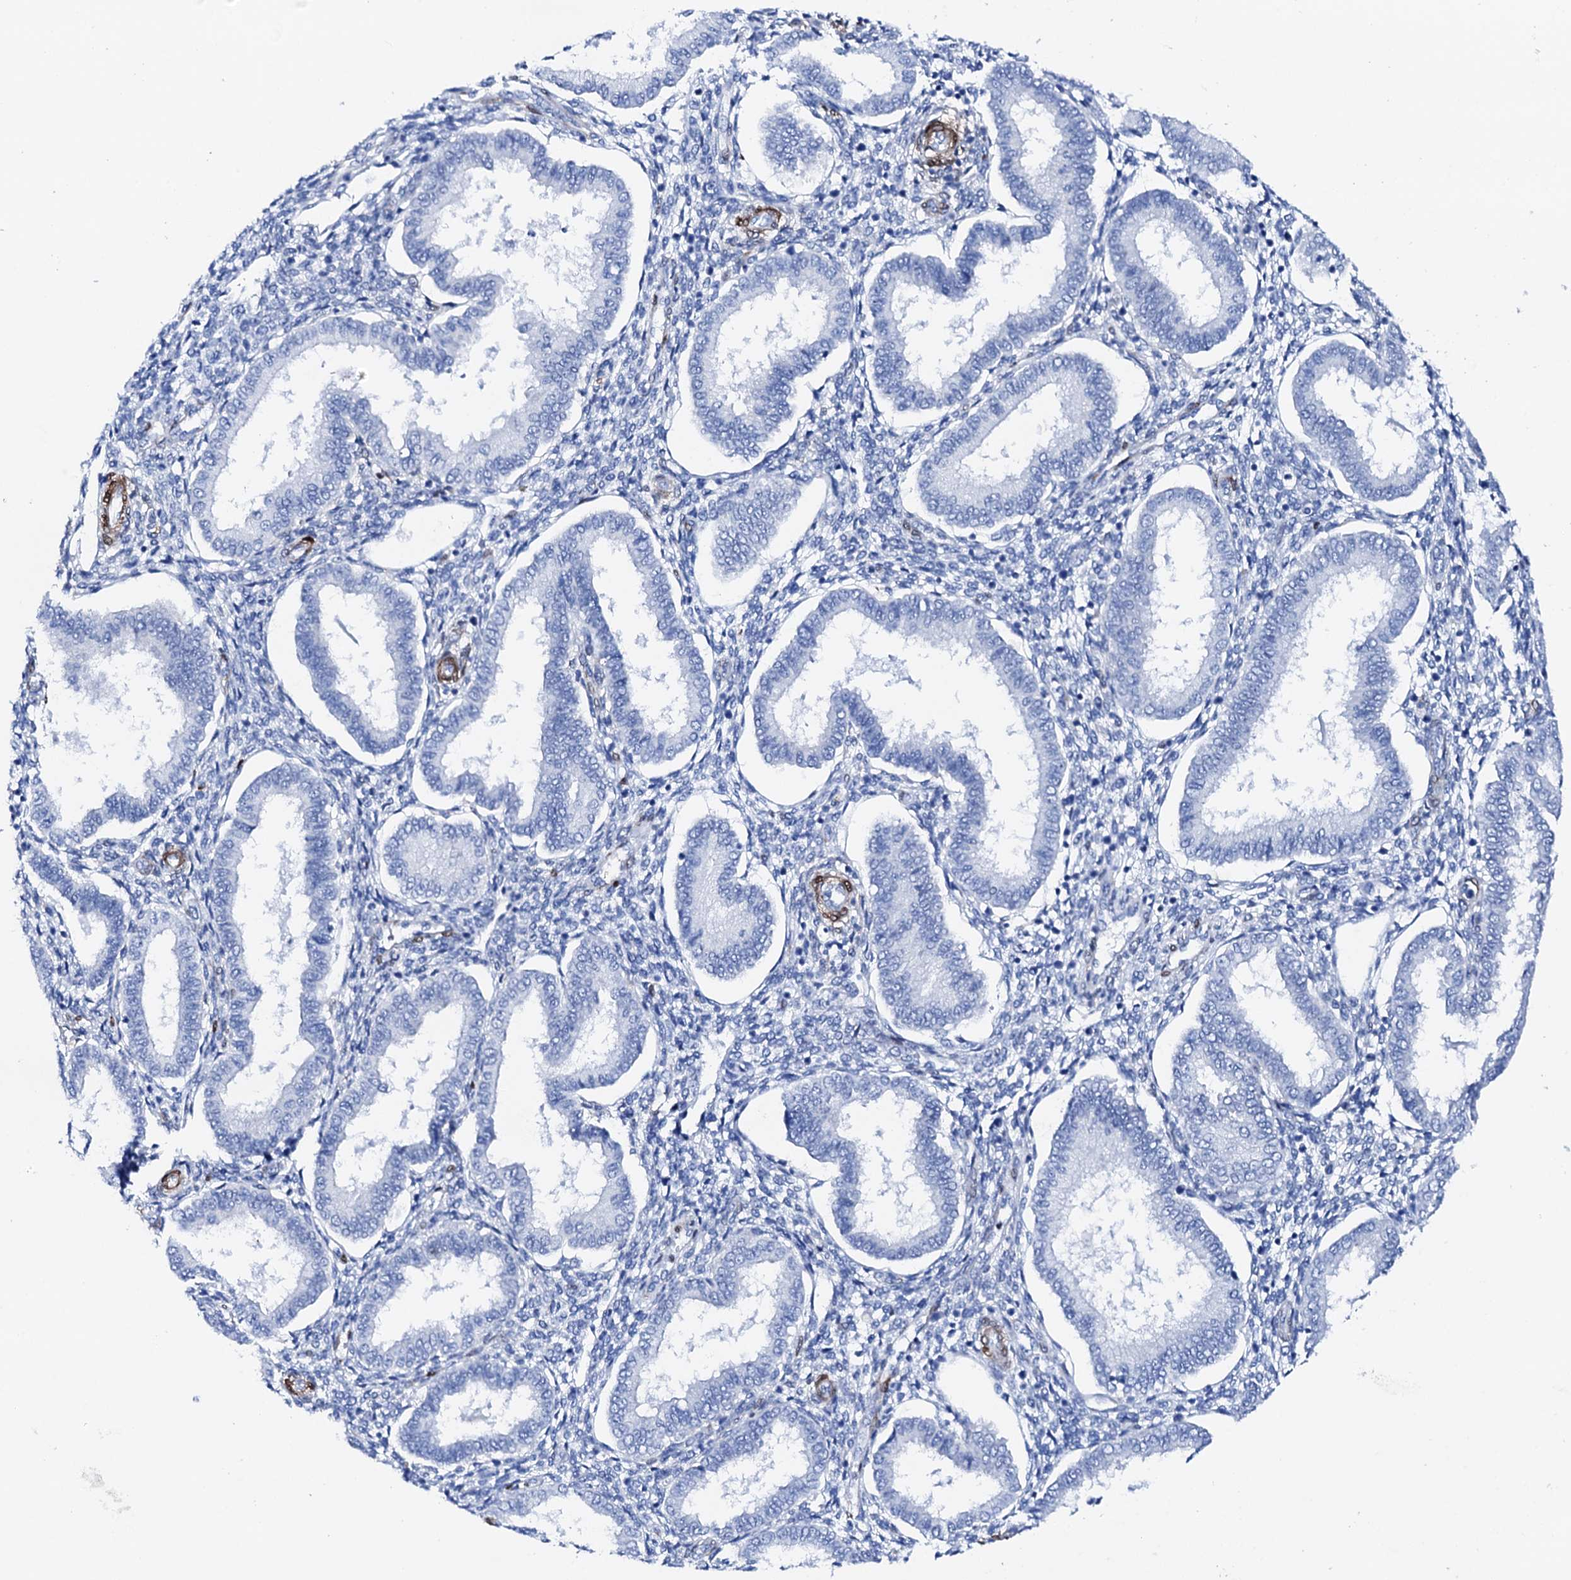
{"staining": {"intensity": "negative", "quantity": "none", "location": "none"}, "tissue": "endometrium", "cell_type": "Cells in endometrial stroma", "image_type": "normal", "snomed": [{"axis": "morphology", "description": "Normal tissue, NOS"}, {"axis": "topography", "description": "Endometrium"}], "caption": "Endometrium stained for a protein using immunohistochemistry (IHC) demonstrates no positivity cells in endometrial stroma.", "gene": "NRIP2", "patient": {"sex": "female", "age": 24}}